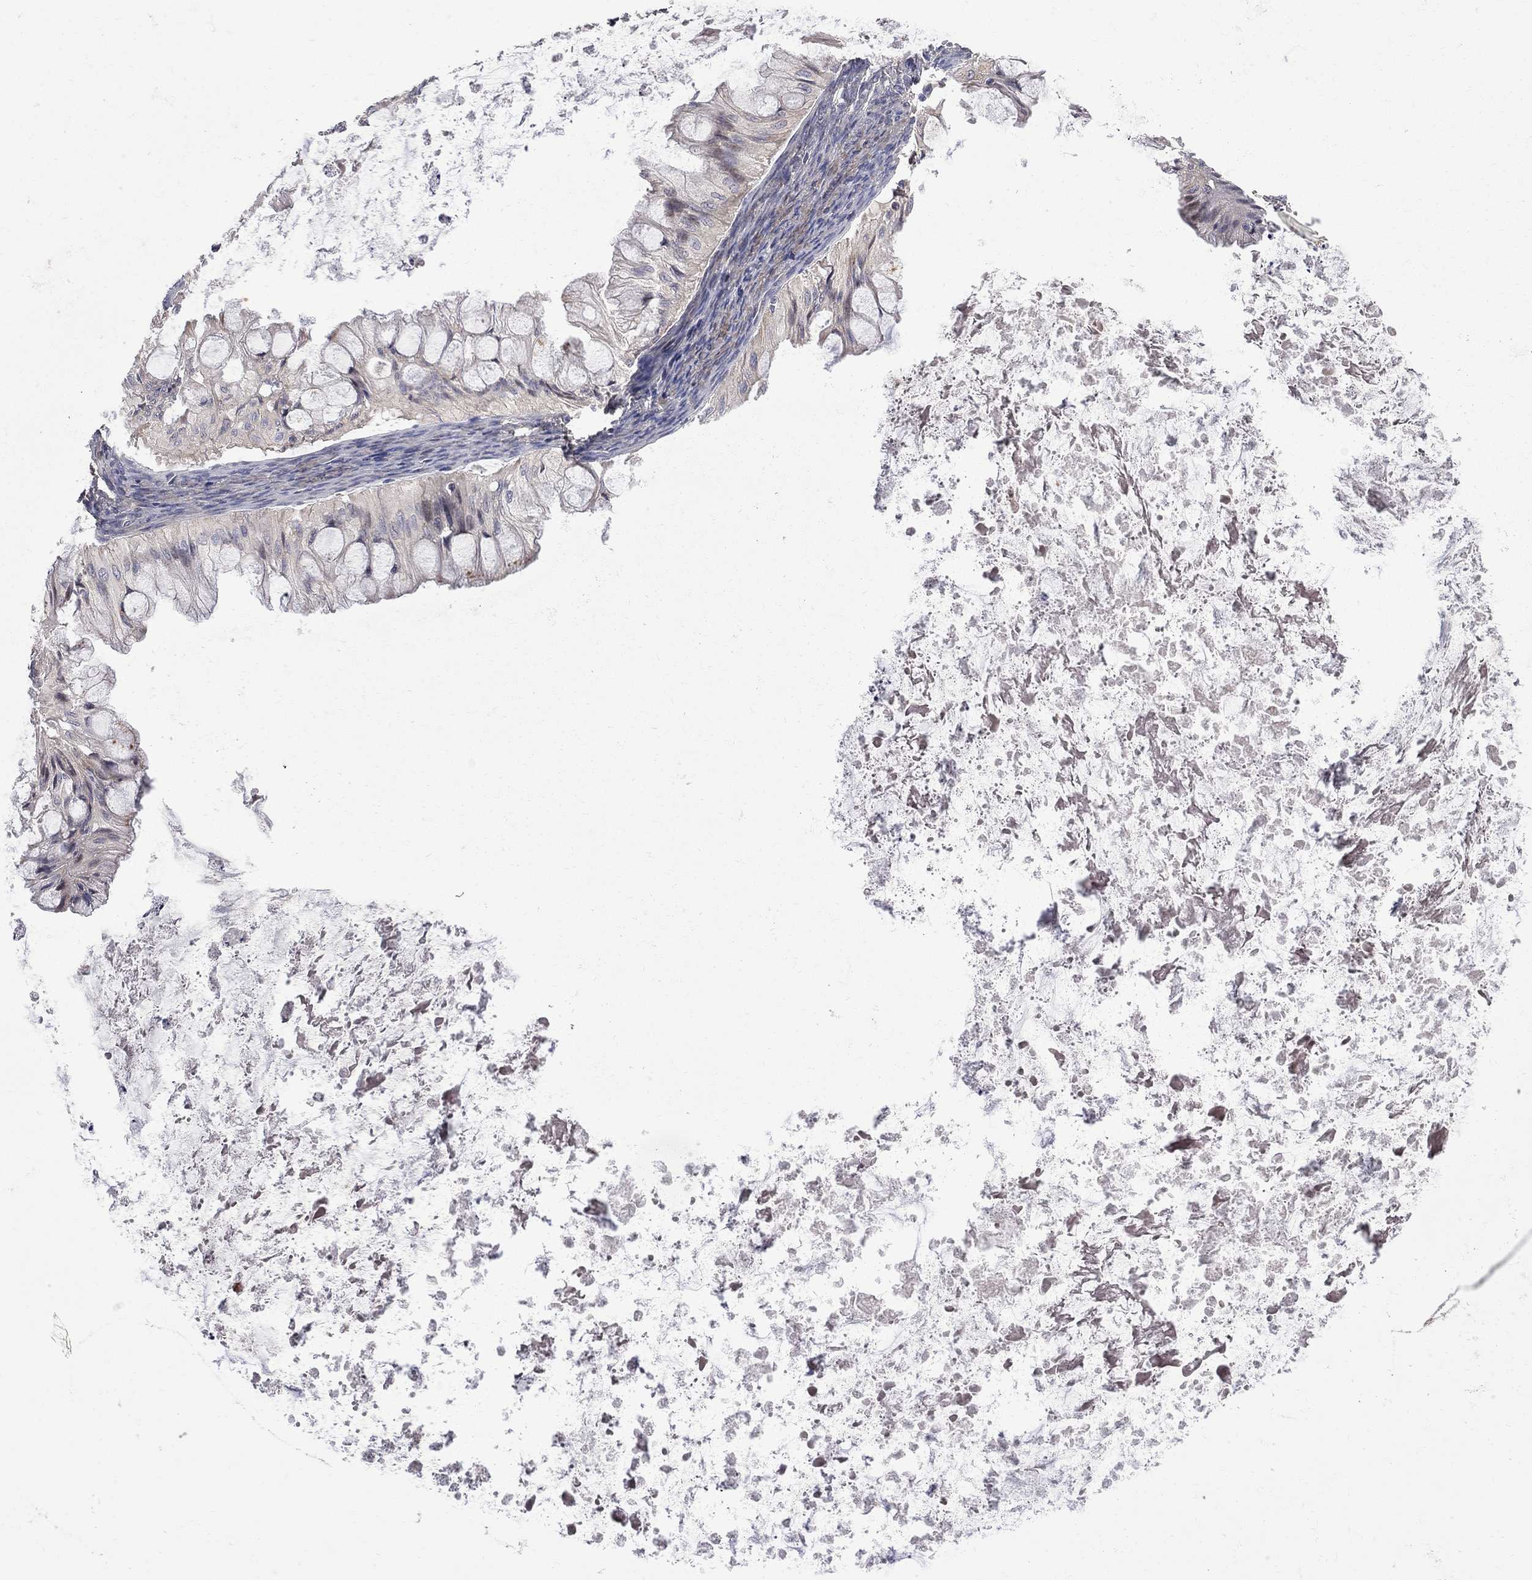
{"staining": {"intensity": "negative", "quantity": "none", "location": "none"}, "tissue": "ovarian cancer", "cell_type": "Tumor cells", "image_type": "cancer", "snomed": [{"axis": "morphology", "description": "Cystadenocarcinoma, mucinous, NOS"}, {"axis": "topography", "description": "Ovary"}], "caption": "IHC of human ovarian mucinous cystadenocarcinoma exhibits no positivity in tumor cells. (IHC, brightfield microscopy, high magnification).", "gene": "CNOT11", "patient": {"sex": "female", "age": 57}}